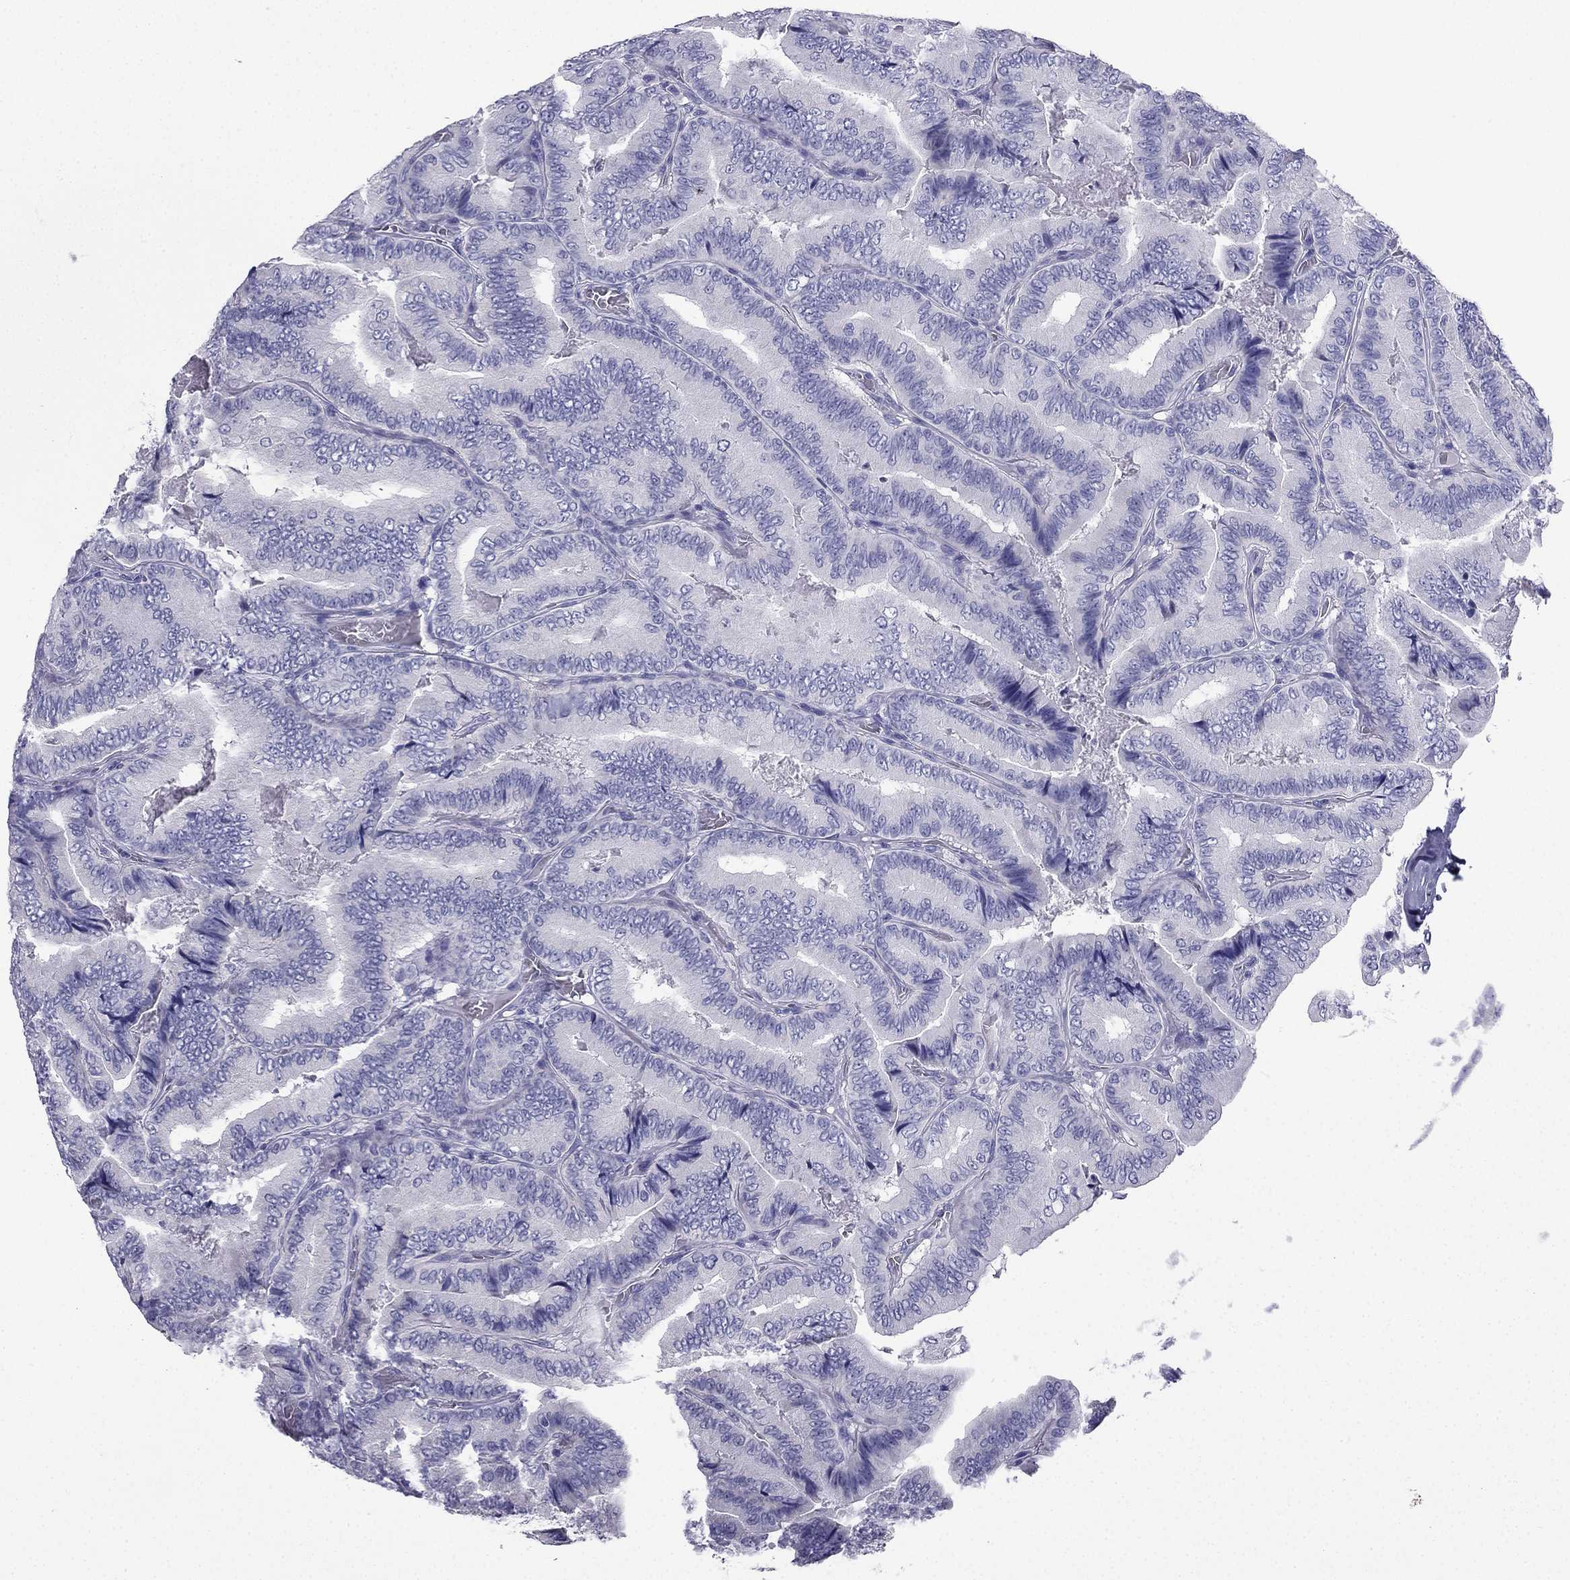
{"staining": {"intensity": "negative", "quantity": "none", "location": "none"}, "tissue": "thyroid cancer", "cell_type": "Tumor cells", "image_type": "cancer", "snomed": [{"axis": "morphology", "description": "Papillary adenocarcinoma, NOS"}, {"axis": "topography", "description": "Thyroid gland"}], "caption": "Papillary adenocarcinoma (thyroid) stained for a protein using IHC exhibits no expression tumor cells.", "gene": "NPTX1", "patient": {"sex": "male", "age": 61}}